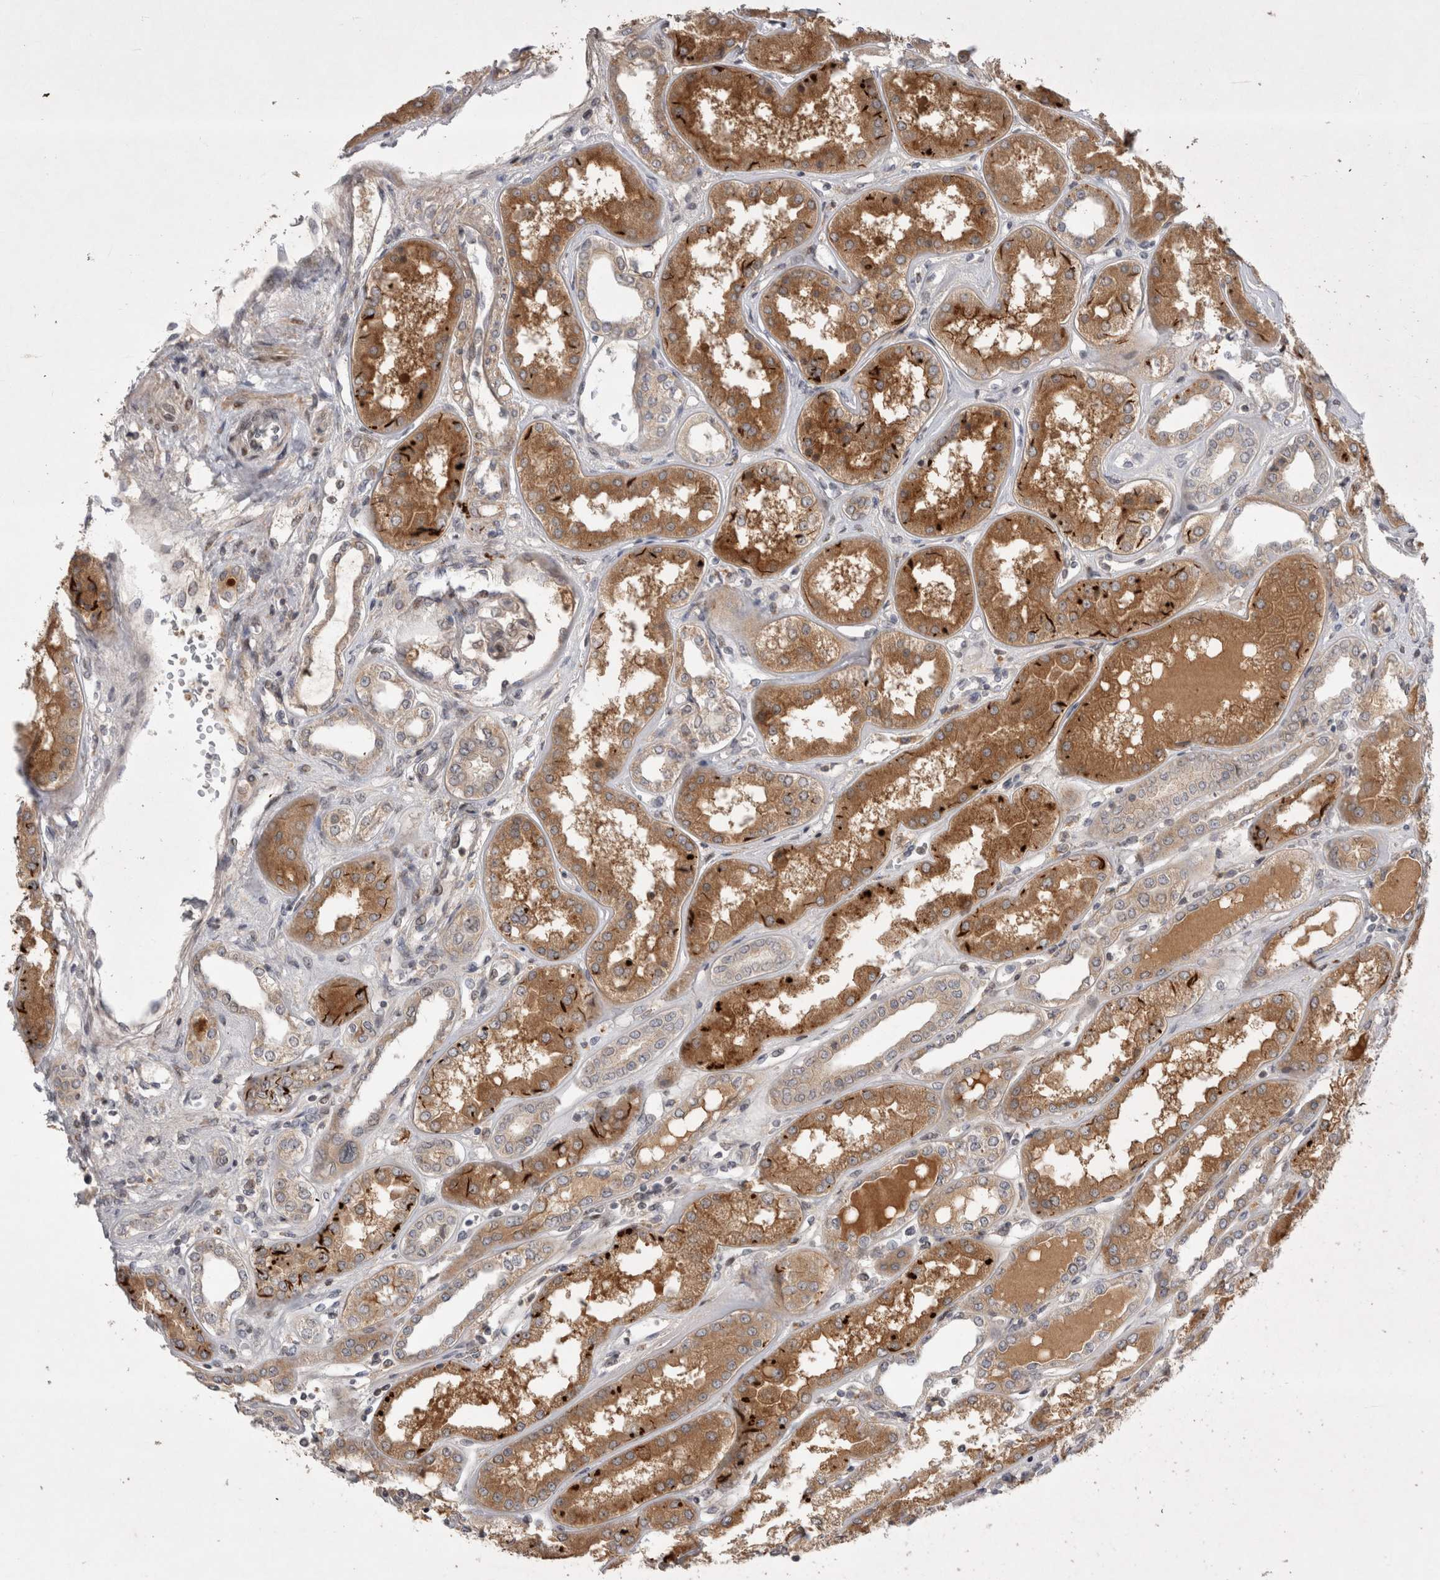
{"staining": {"intensity": "weak", "quantity": "25%-75%", "location": "cytoplasmic/membranous,nuclear"}, "tissue": "kidney", "cell_type": "Cells in glomeruli", "image_type": "normal", "snomed": [{"axis": "morphology", "description": "Normal tissue, NOS"}, {"axis": "topography", "description": "Kidney"}], "caption": "Immunohistochemistry of unremarkable kidney shows low levels of weak cytoplasmic/membranous,nuclear positivity in approximately 25%-75% of cells in glomeruli. Nuclei are stained in blue.", "gene": "PLEKHM1", "patient": {"sex": "female", "age": 56}}